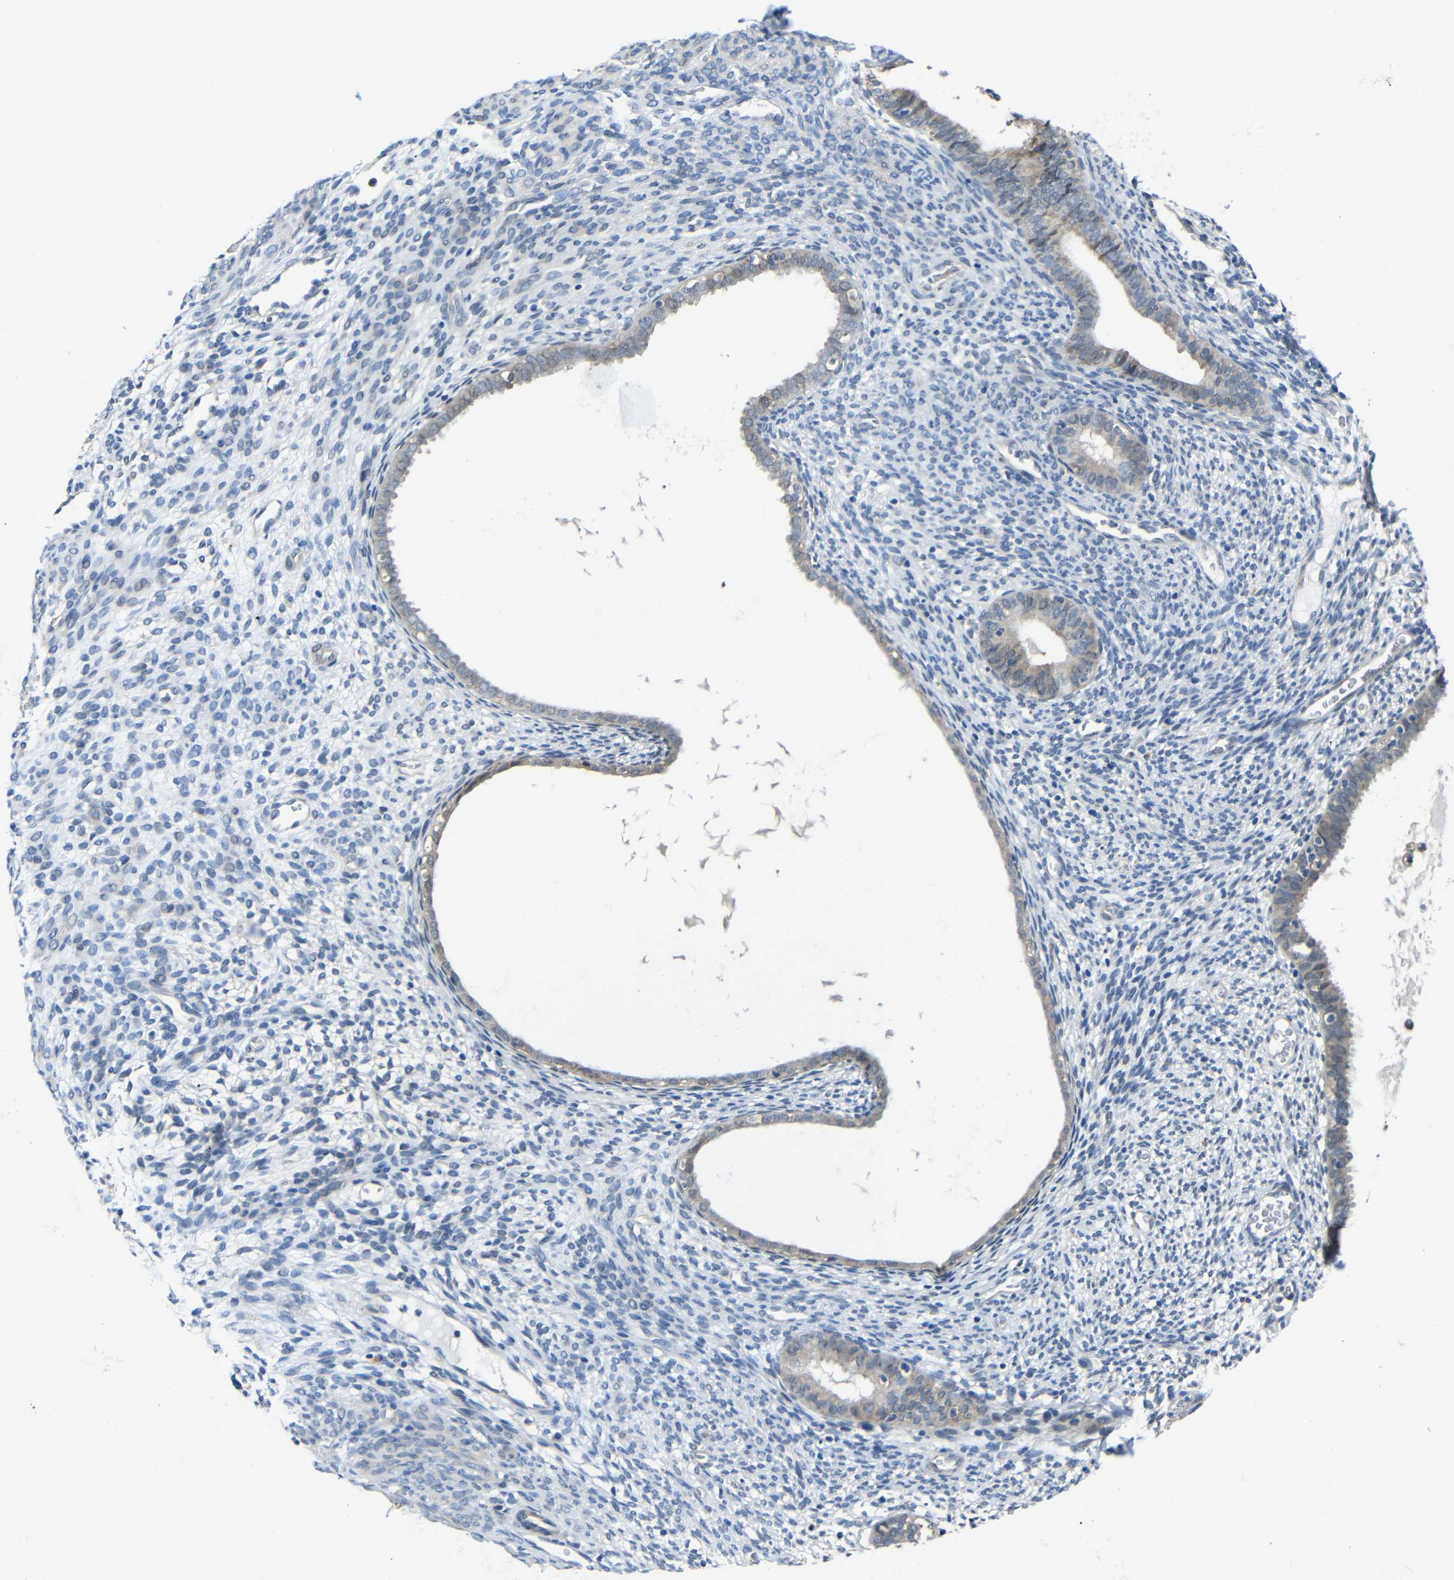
{"staining": {"intensity": "negative", "quantity": "none", "location": "none"}, "tissue": "endometrium", "cell_type": "Cells in endometrial stroma", "image_type": "normal", "snomed": [{"axis": "morphology", "description": "Normal tissue, NOS"}, {"axis": "morphology", "description": "Atrophy, NOS"}, {"axis": "topography", "description": "Uterus"}, {"axis": "topography", "description": "Endometrium"}], "caption": "IHC histopathology image of unremarkable human endometrium stained for a protein (brown), which exhibits no expression in cells in endometrial stroma.", "gene": "ZNF90", "patient": {"sex": "female", "age": 68}}